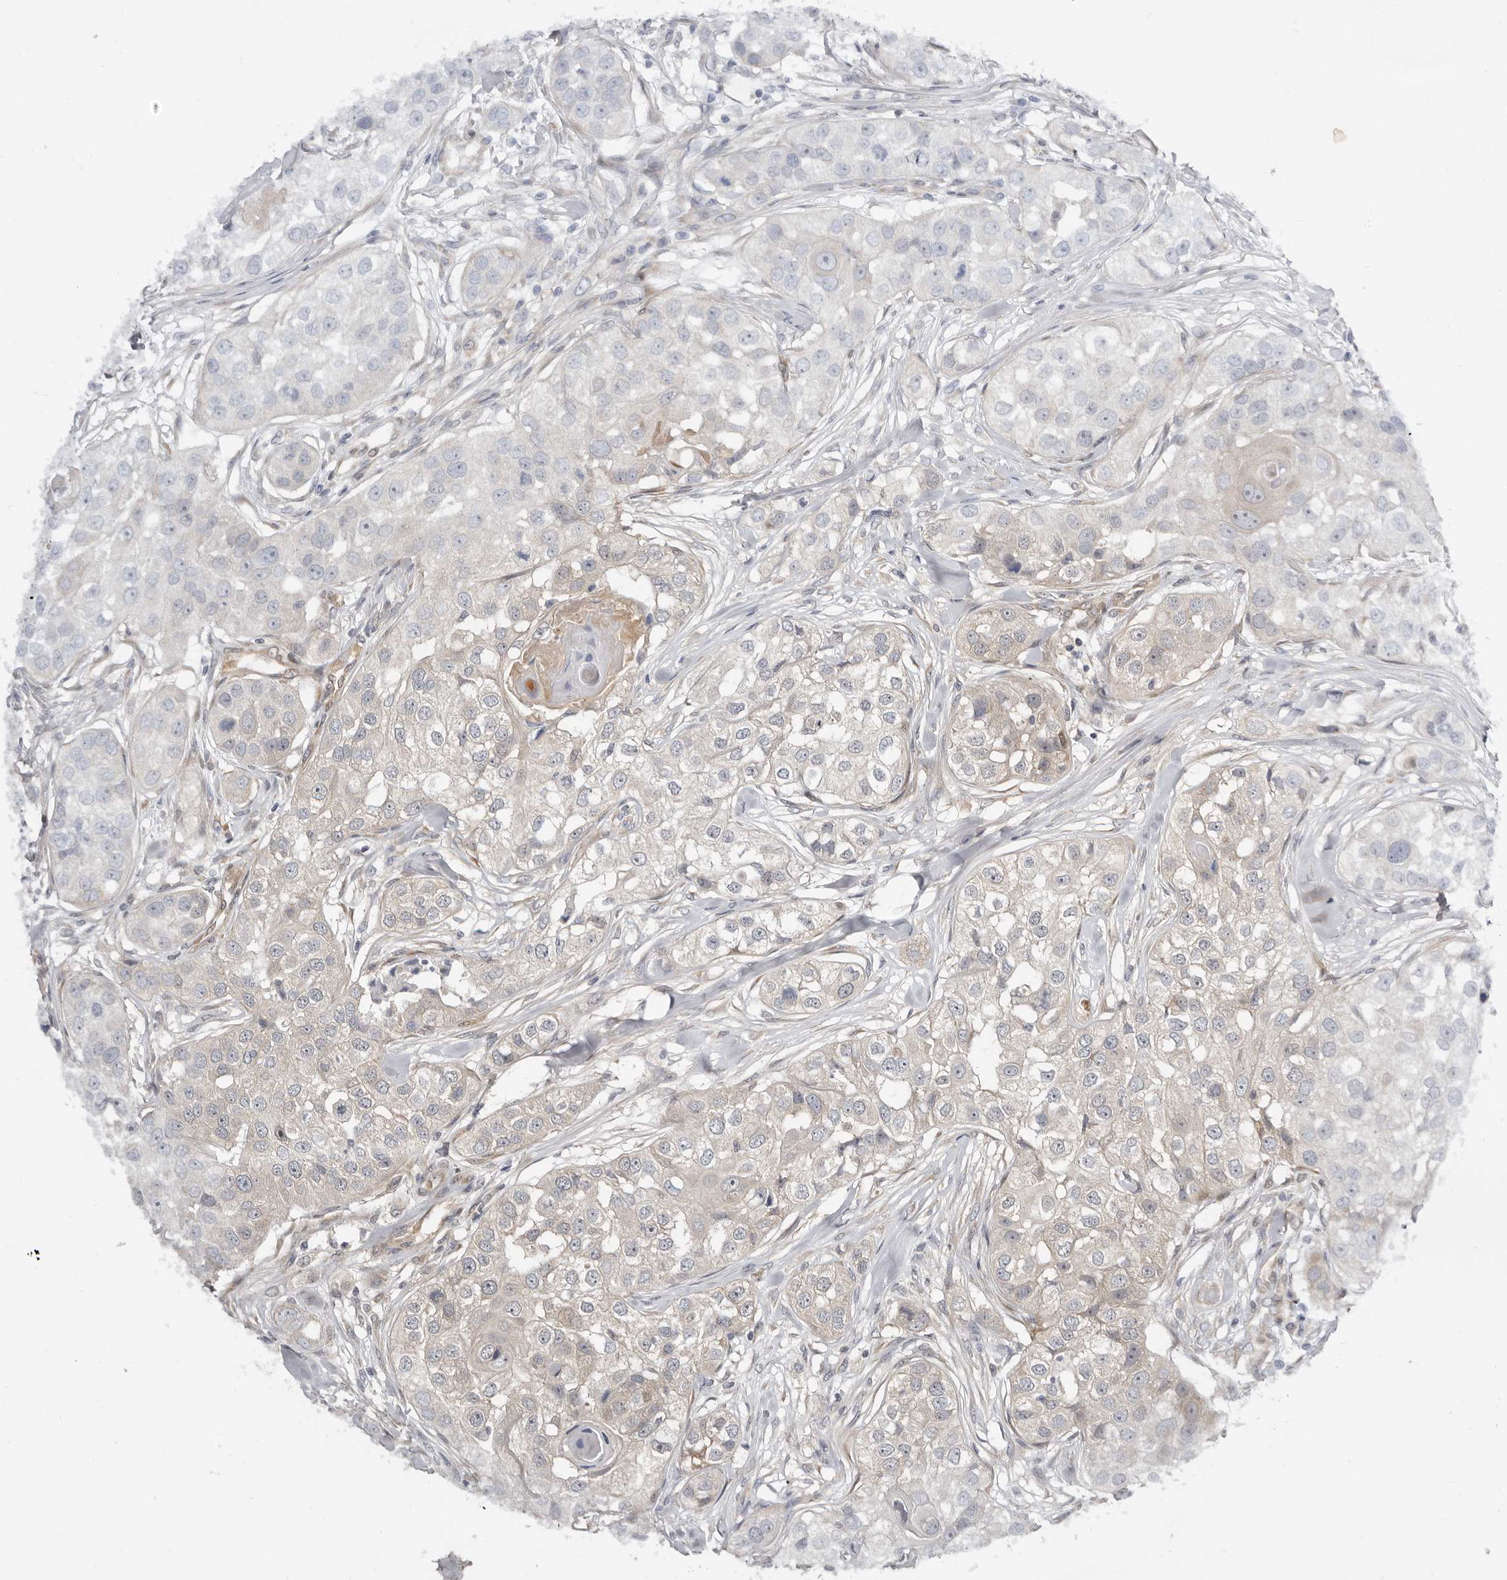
{"staining": {"intensity": "negative", "quantity": "none", "location": "none"}, "tissue": "head and neck cancer", "cell_type": "Tumor cells", "image_type": "cancer", "snomed": [{"axis": "morphology", "description": "Normal tissue, NOS"}, {"axis": "morphology", "description": "Squamous cell carcinoma, NOS"}, {"axis": "topography", "description": "Skeletal muscle"}, {"axis": "topography", "description": "Head-Neck"}], "caption": "Head and neck cancer (squamous cell carcinoma) was stained to show a protein in brown. There is no significant expression in tumor cells. Brightfield microscopy of IHC stained with DAB (brown) and hematoxylin (blue), captured at high magnification.", "gene": "SBDS", "patient": {"sex": "male", "age": 51}}